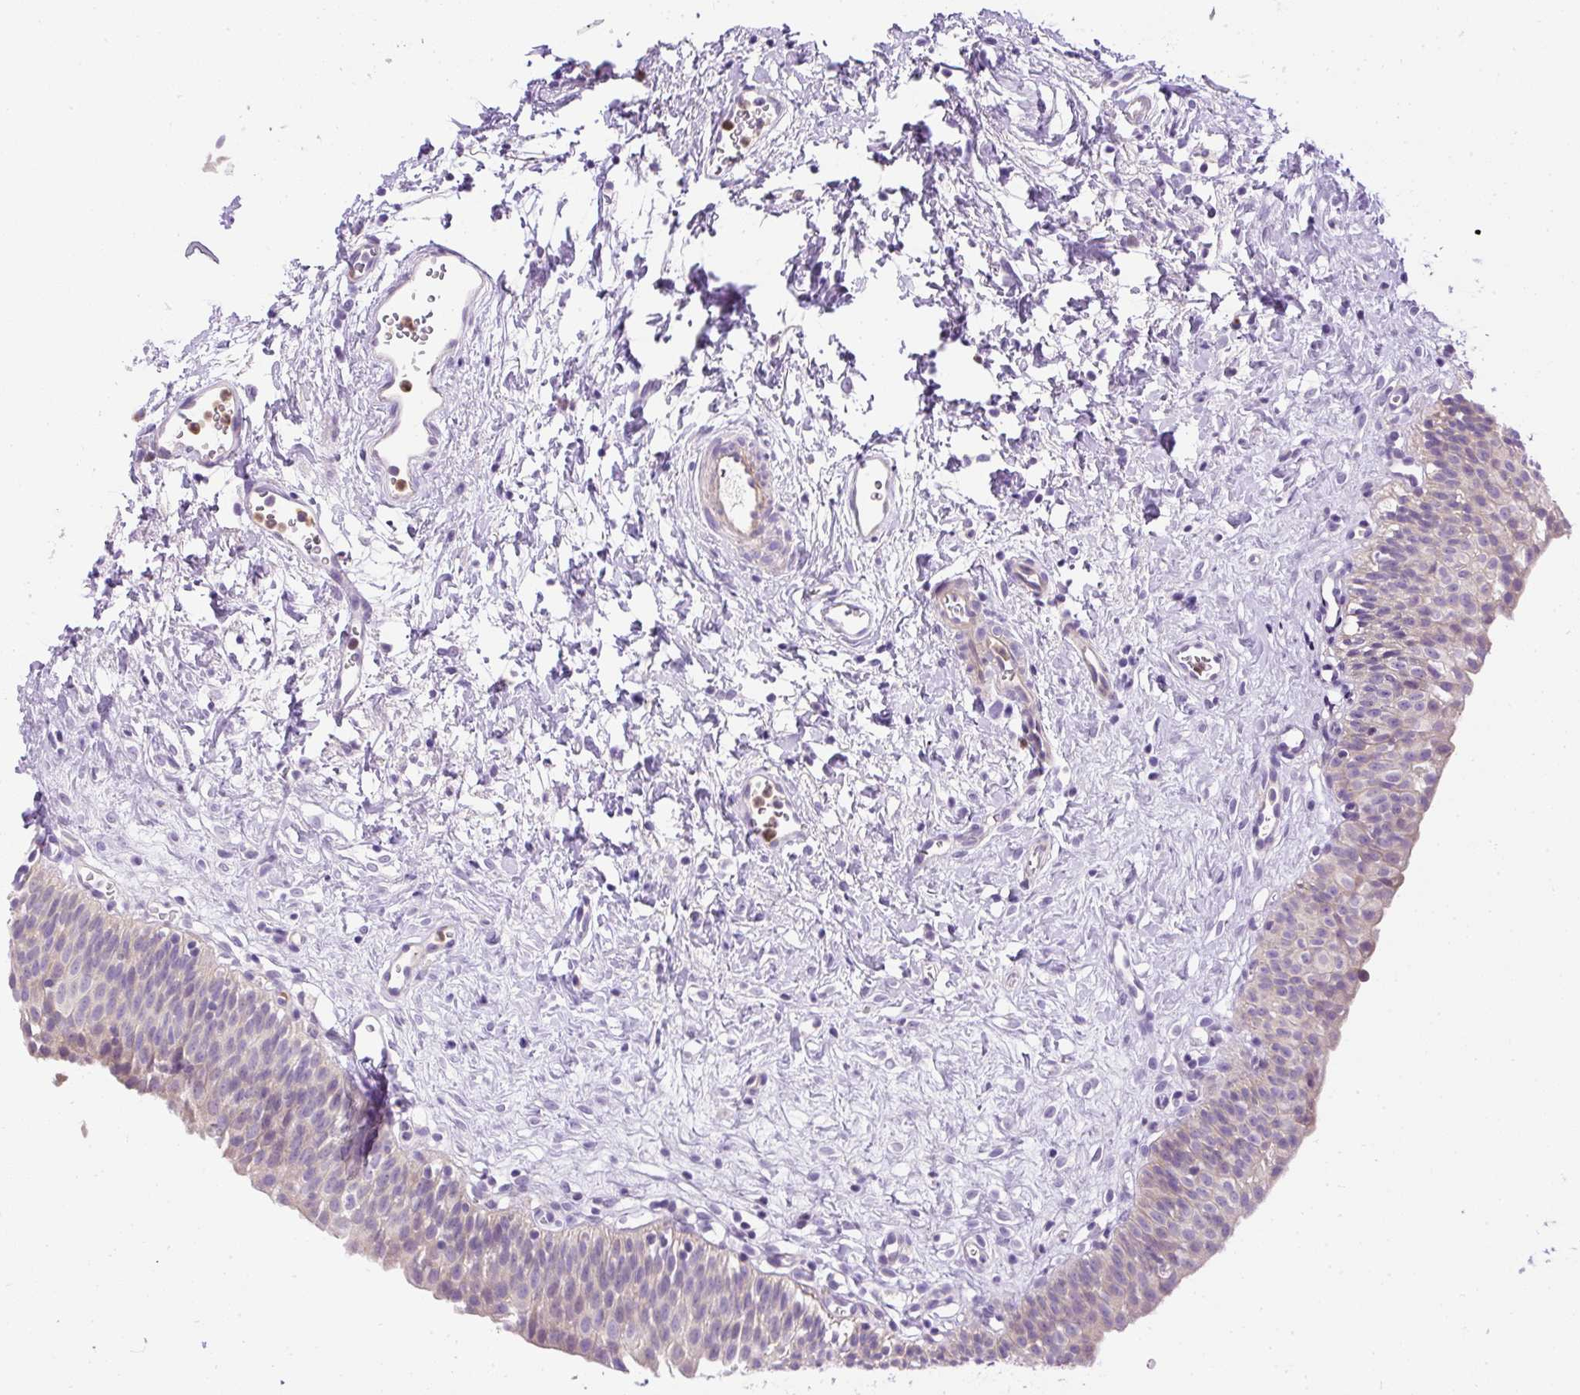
{"staining": {"intensity": "negative", "quantity": "none", "location": "none"}, "tissue": "urinary bladder", "cell_type": "Urothelial cells", "image_type": "normal", "snomed": [{"axis": "morphology", "description": "Normal tissue, NOS"}, {"axis": "topography", "description": "Urinary bladder"}], "caption": "IHC of normal urinary bladder exhibits no positivity in urothelial cells. (DAB (3,3'-diaminobenzidine) immunohistochemistry, high magnification).", "gene": "CFAP47", "patient": {"sex": "male", "age": 51}}